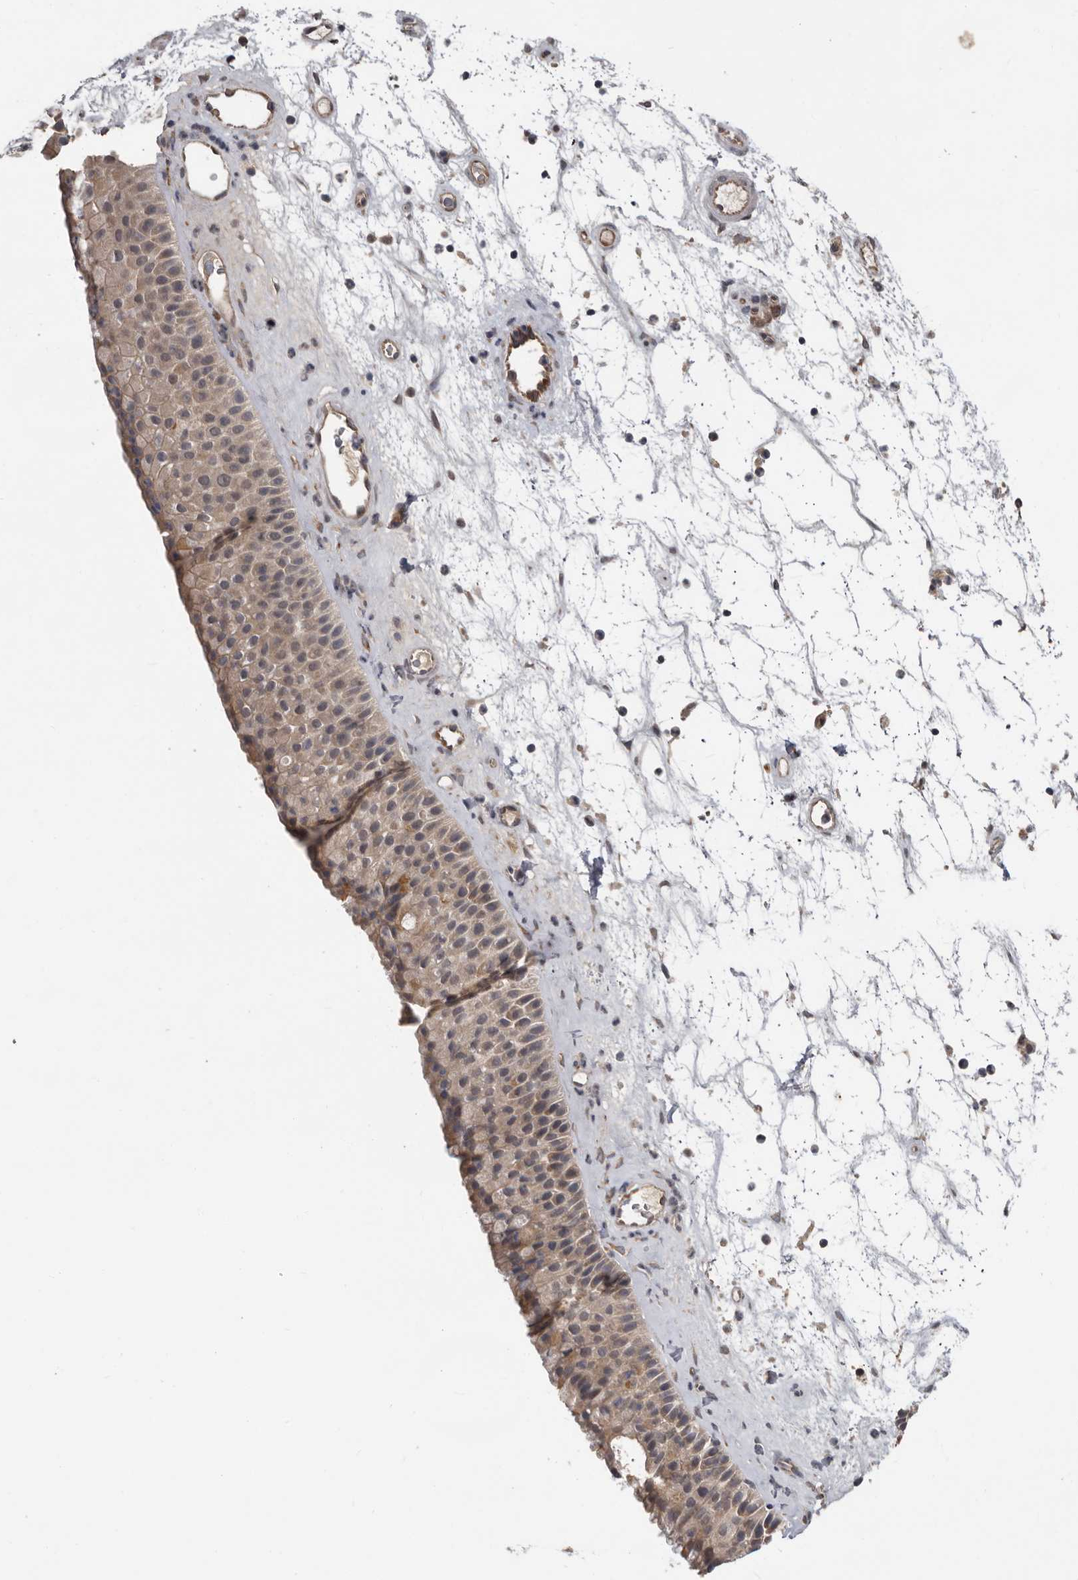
{"staining": {"intensity": "moderate", "quantity": ">75%", "location": "cytoplasmic/membranous,nuclear"}, "tissue": "nasopharynx", "cell_type": "Respiratory epithelial cells", "image_type": "normal", "snomed": [{"axis": "morphology", "description": "Normal tissue, NOS"}, {"axis": "topography", "description": "Nasopharynx"}], "caption": "Immunohistochemical staining of benign human nasopharynx exhibits moderate cytoplasmic/membranous,nuclear protein positivity in about >75% of respiratory epithelial cells. Using DAB (3,3'-diaminobenzidine) (brown) and hematoxylin (blue) stains, captured at high magnification using brightfield microscopy.", "gene": "MTF1", "patient": {"sex": "male", "age": 64}}